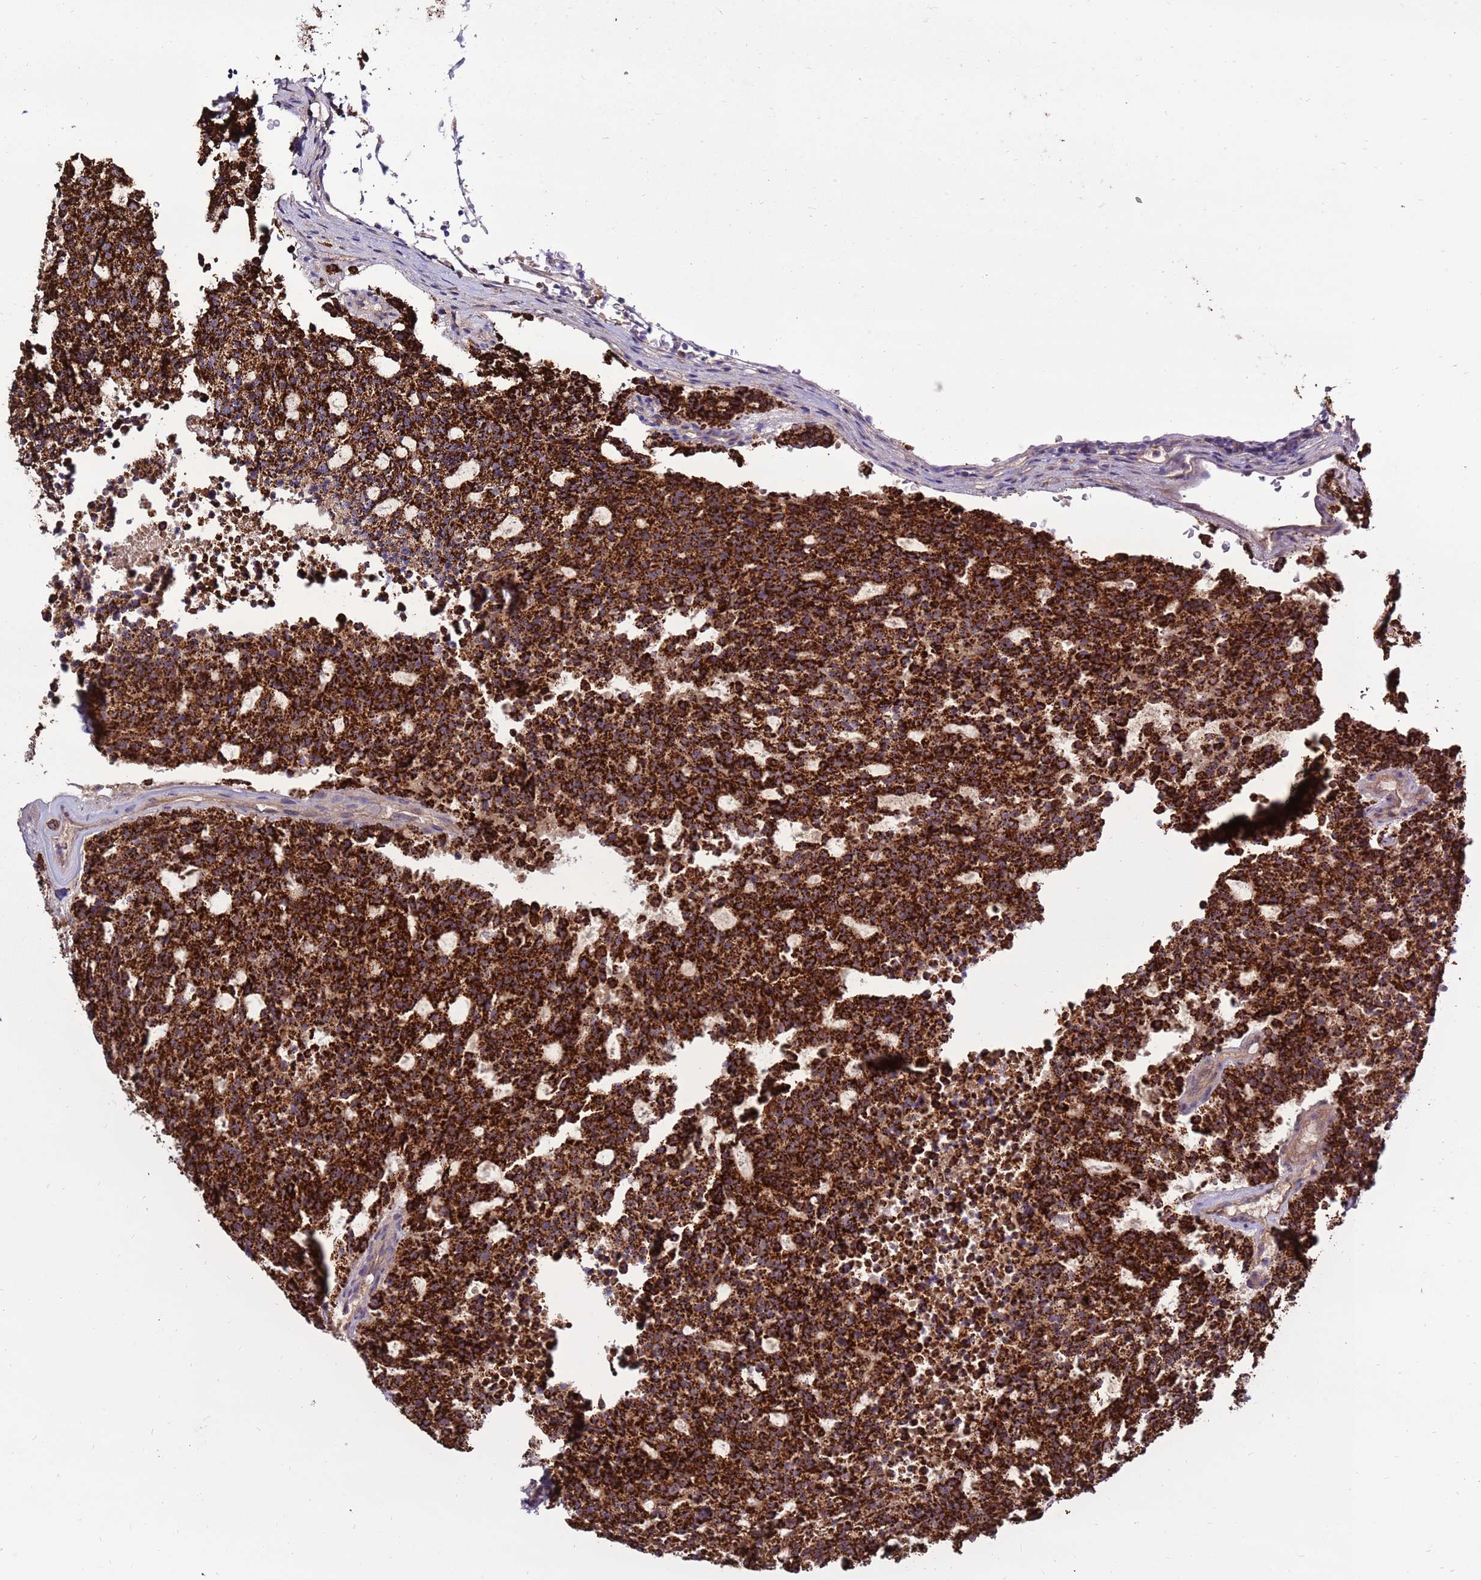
{"staining": {"intensity": "strong", "quantity": ">75%", "location": "cytoplasmic/membranous"}, "tissue": "carcinoid", "cell_type": "Tumor cells", "image_type": "cancer", "snomed": [{"axis": "morphology", "description": "Carcinoid, malignant, NOS"}, {"axis": "topography", "description": "Pancreas"}], "caption": "Immunohistochemistry (IHC) micrograph of neoplastic tissue: carcinoid stained using immunohistochemistry demonstrates high levels of strong protein expression localized specifically in the cytoplasmic/membranous of tumor cells, appearing as a cytoplasmic/membranous brown color.", "gene": "TRAPPC4", "patient": {"sex": "female", "age": 54}}